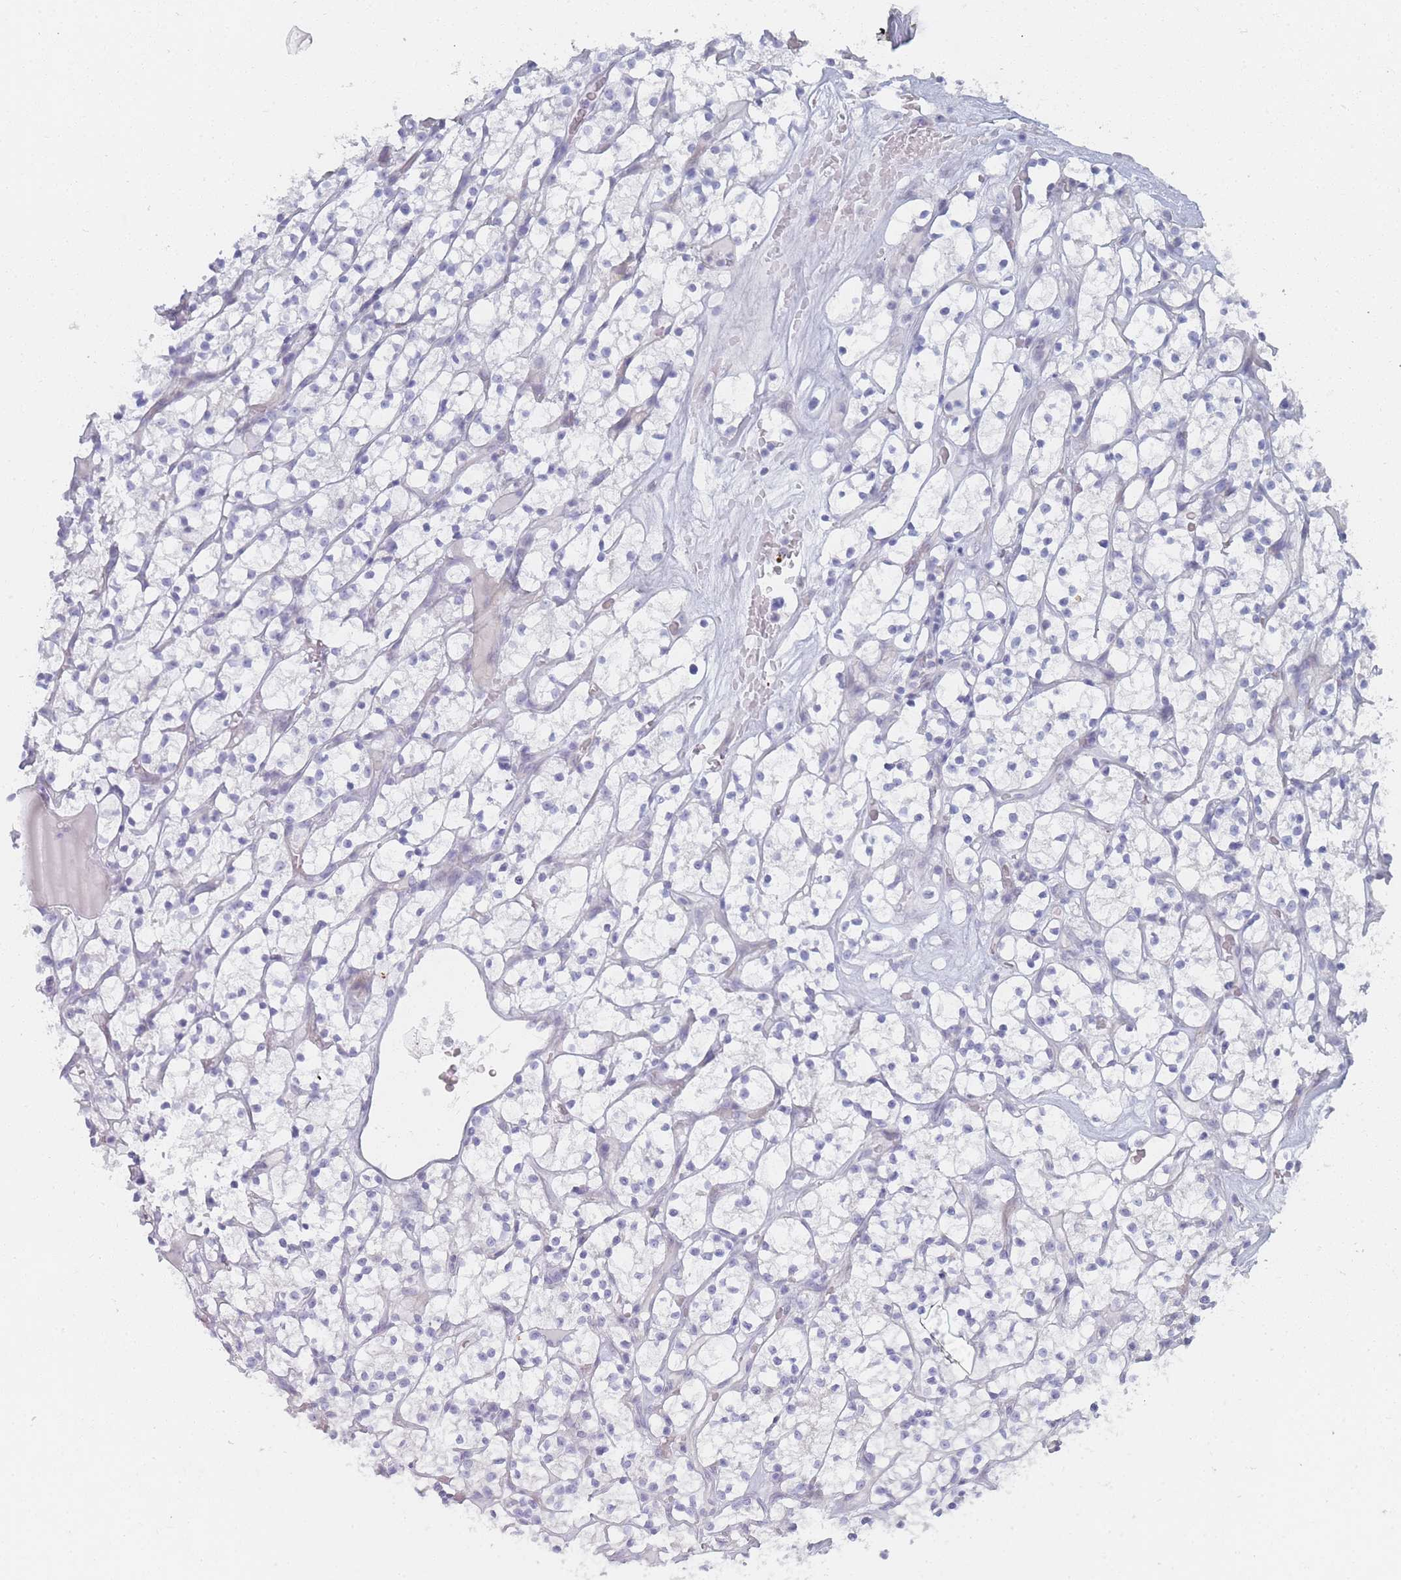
{"staining": {"intensity": "negative", "quantity": "none", "location": "none"}, "tissue": "renal cancer", "cell_type": "Tumor cells", "image_type": "cancer", "snomed": [{"axis": "morphology", "description": "Adenocarcinoma, NOS"}, {"axis": "topography", "description": "Kidney"}], "caption": "Tumor cells show no significant staining in renal cancer (adenocarcinoma).", "gene": "IMPG1", "patient": {"sex": "female", "age": 64}}